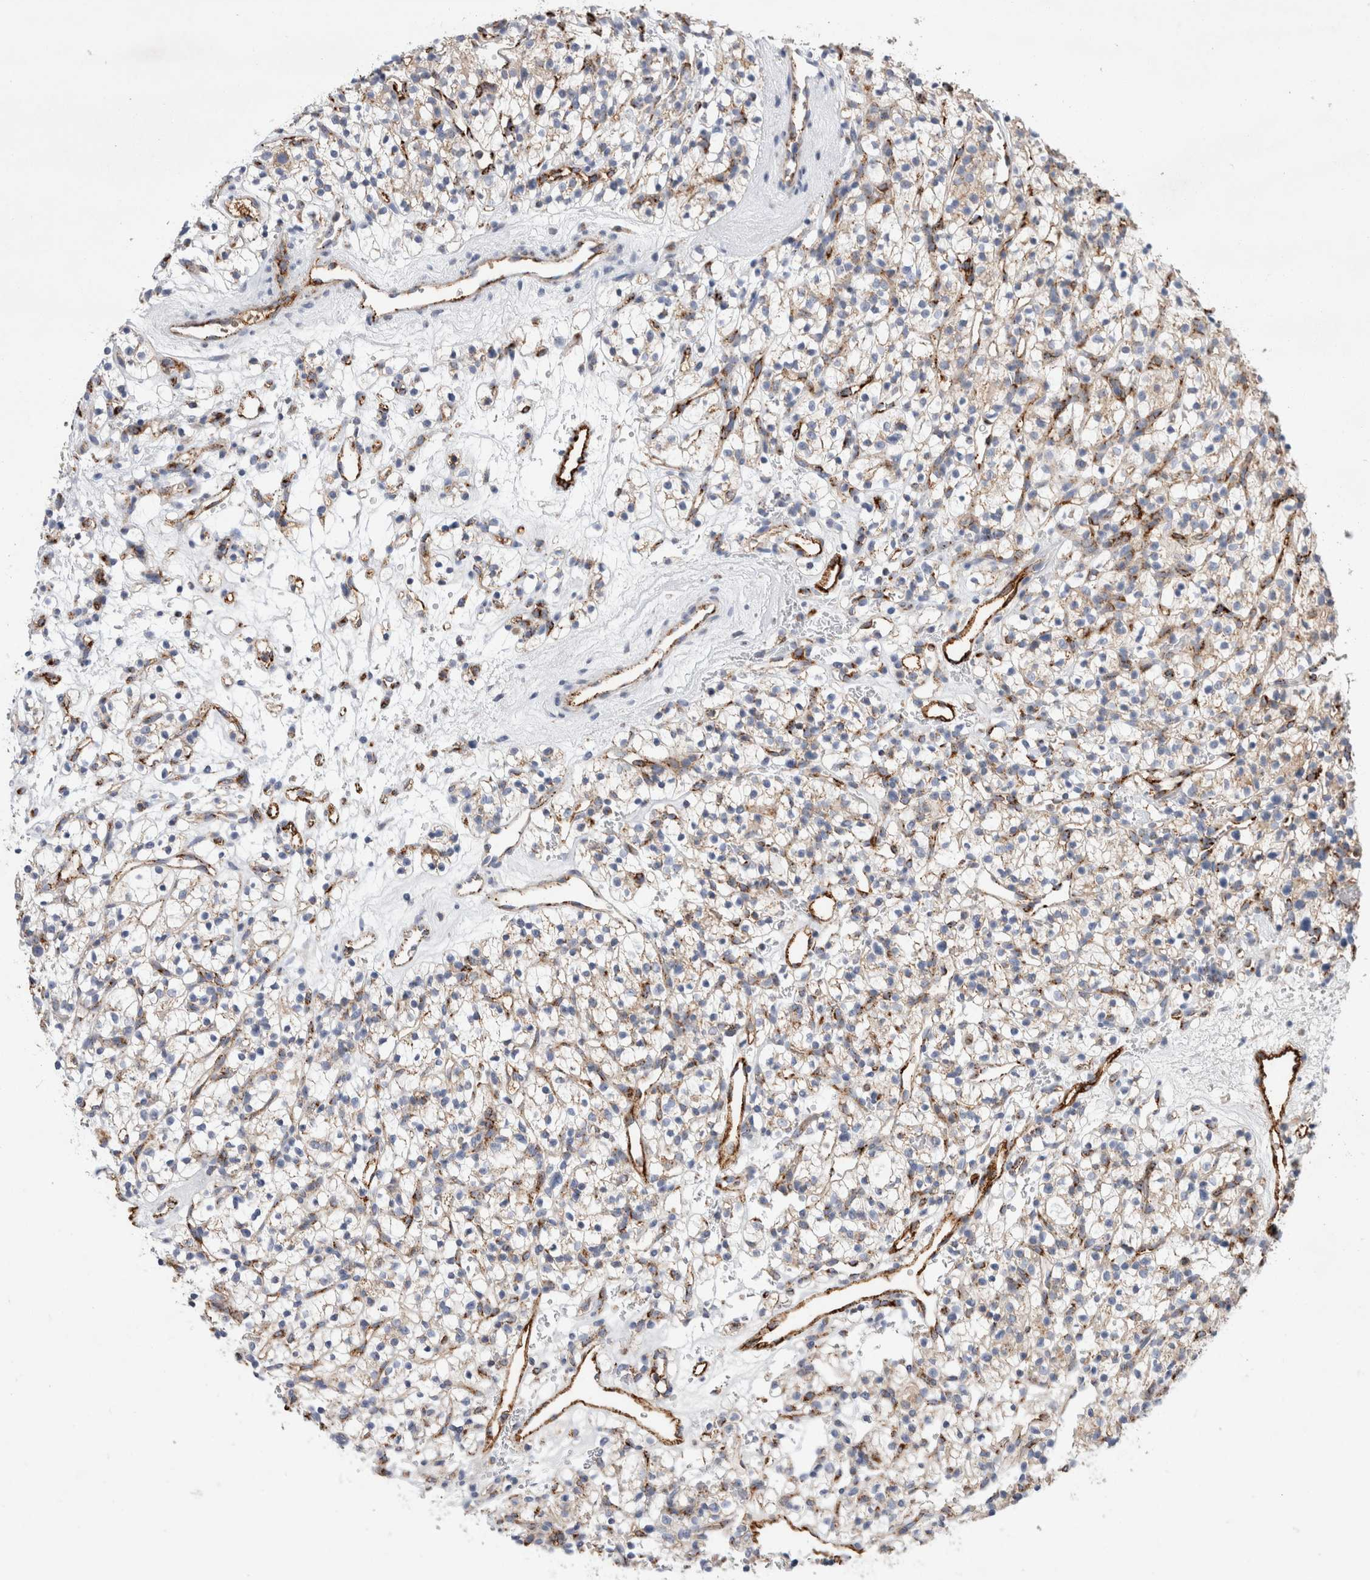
{"staining": {"intensity": "weak", "quantity": "<25%", "location": "cytoplasmic/membranous"}, "tissue": "renal cancer", "cell_type": "Tumor cells", "image_type": "cancer", "snomed": [{"axis": "morphology", "description": "Adenocarcinoma, NOS"}, {"axis": "topography", "description": "Kidney"}], "caption": "Immunohistochemistry (IHC) photomicrograph of neoplastic tissue: human renal cancer stained with DAB reveals no significant protein staining in tumor cells.", "gene": "IARS2", "patient": {"sex": "female", "age": 57}}